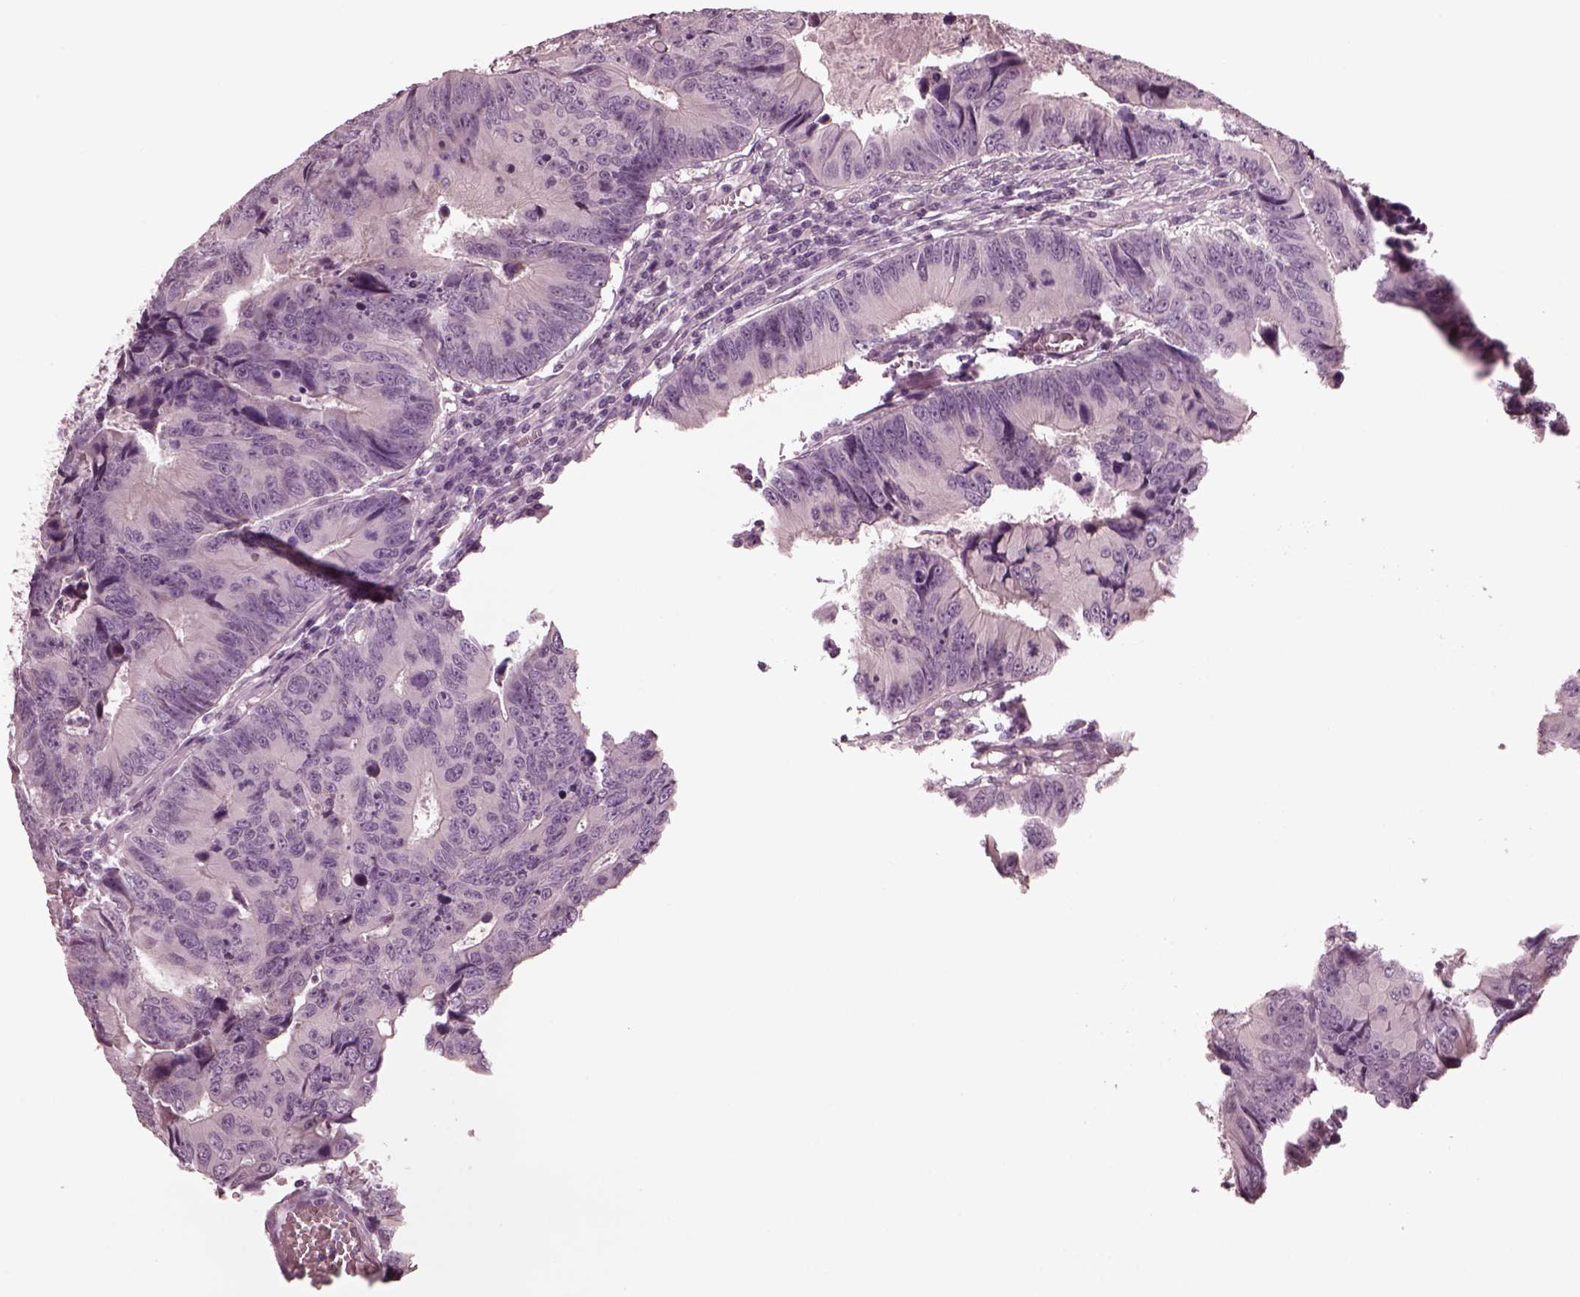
{"staining": {"intensity": "negative", "quantity": "none", "location": "none"}, "tissue": "colorectal cancer", "cell_type": "Tumor cells", "image_type": "cancer", "snomed": [{"axis": "morphology", "description": "Adenocarcinoma, NOS"}, {"axis": "topography", "description": "Colon"}], "caption": "A photomicrograph of colorectal cancer stained for a protein displays no brown staining in tumor cells.", "gene": "YY2", "patient": {"sex": "female", "age": 87}}